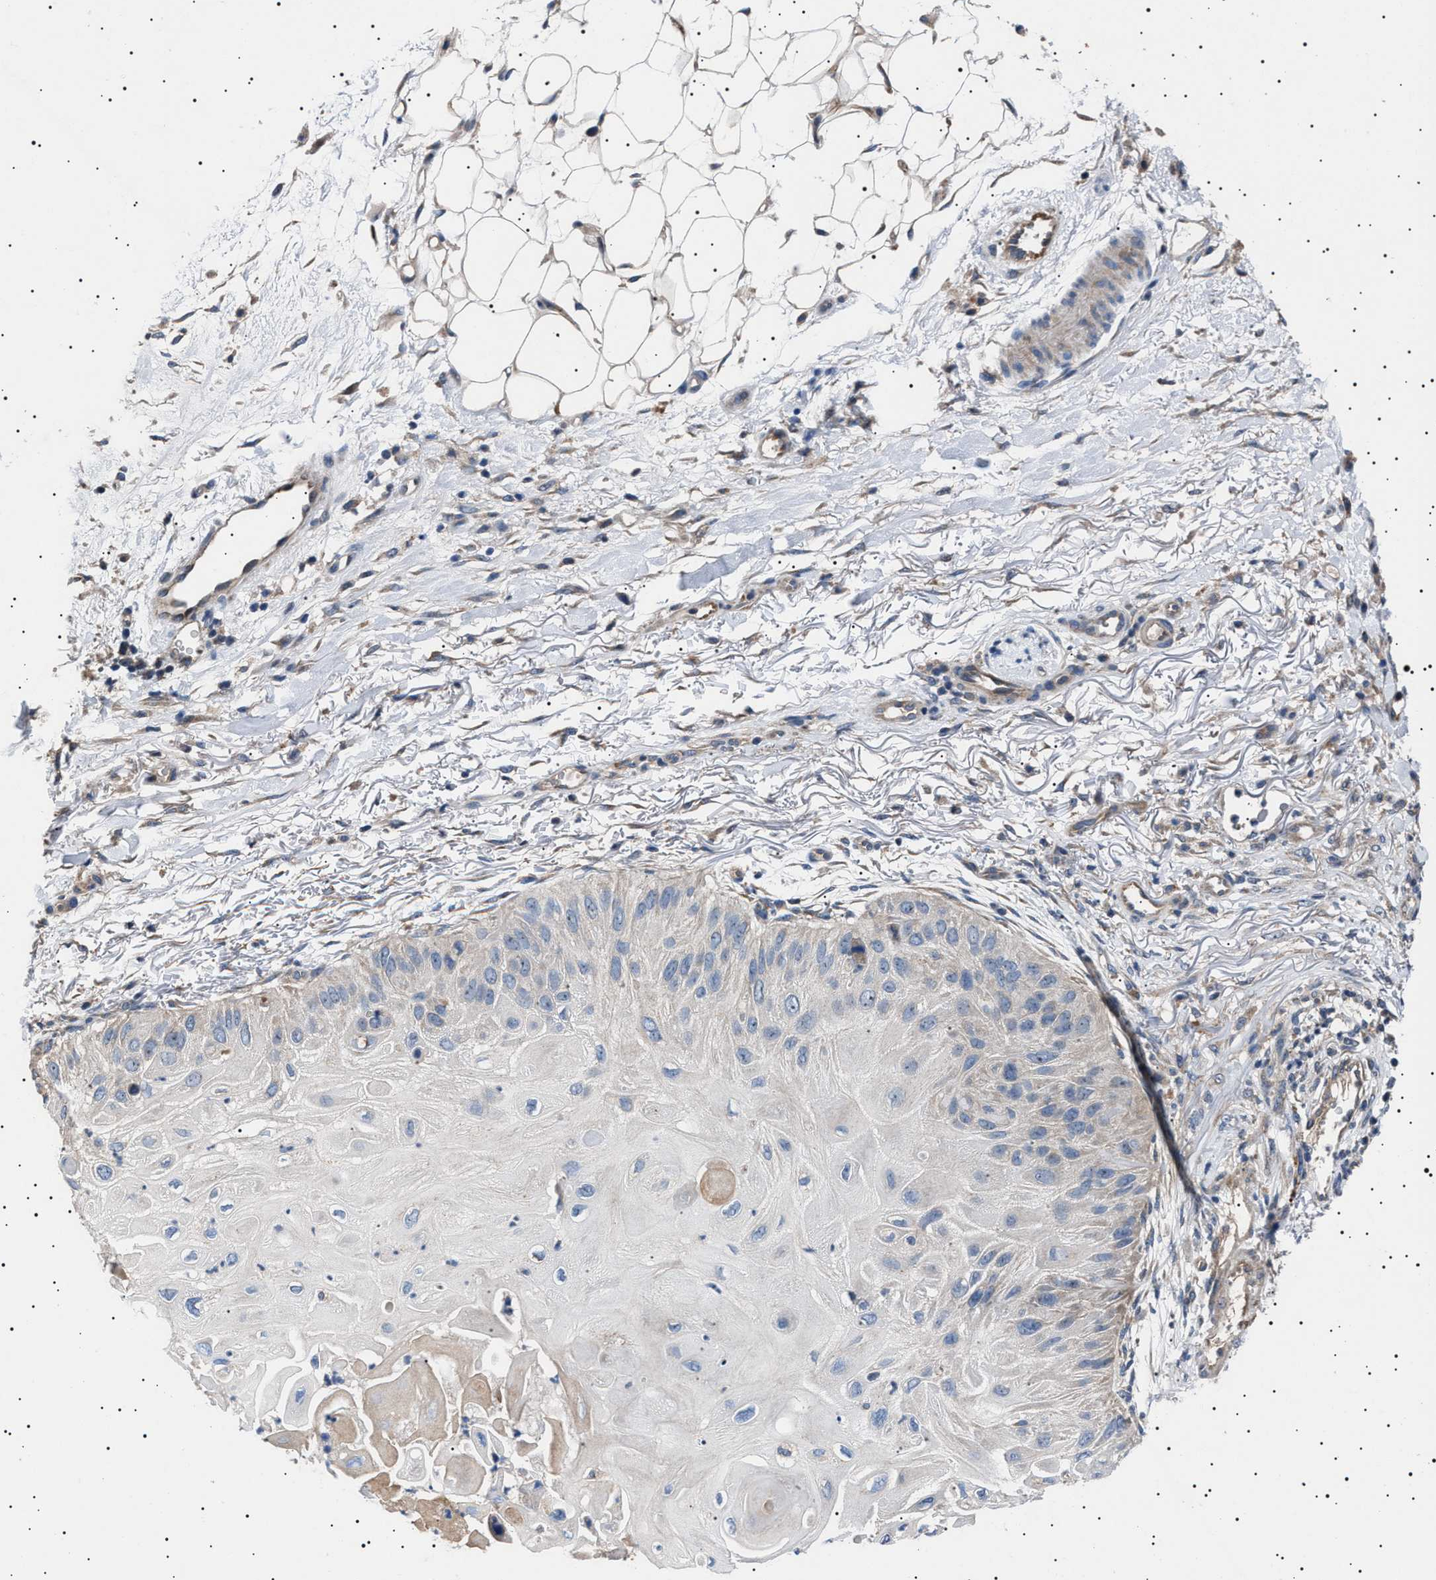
{"staining": {"intensity": "negative", "quantity": "none", "location": "none"}, "tissue": "skin cancer", "cell_type": "Tumor cells", "image_type": "cancer", "snomed": [{"axis": "morphology", "description": "Squamous cell carcinoma, NOS"}, {"axis": "topography", "description": "Skin"}], "caption": "Squamous cell carcinoma (skin) stained for a protein using immunohistochemistry demonstrates no staining tumor cells.", "gene": "PTRH1", "patient": {"sex": "female", "age": 77}}